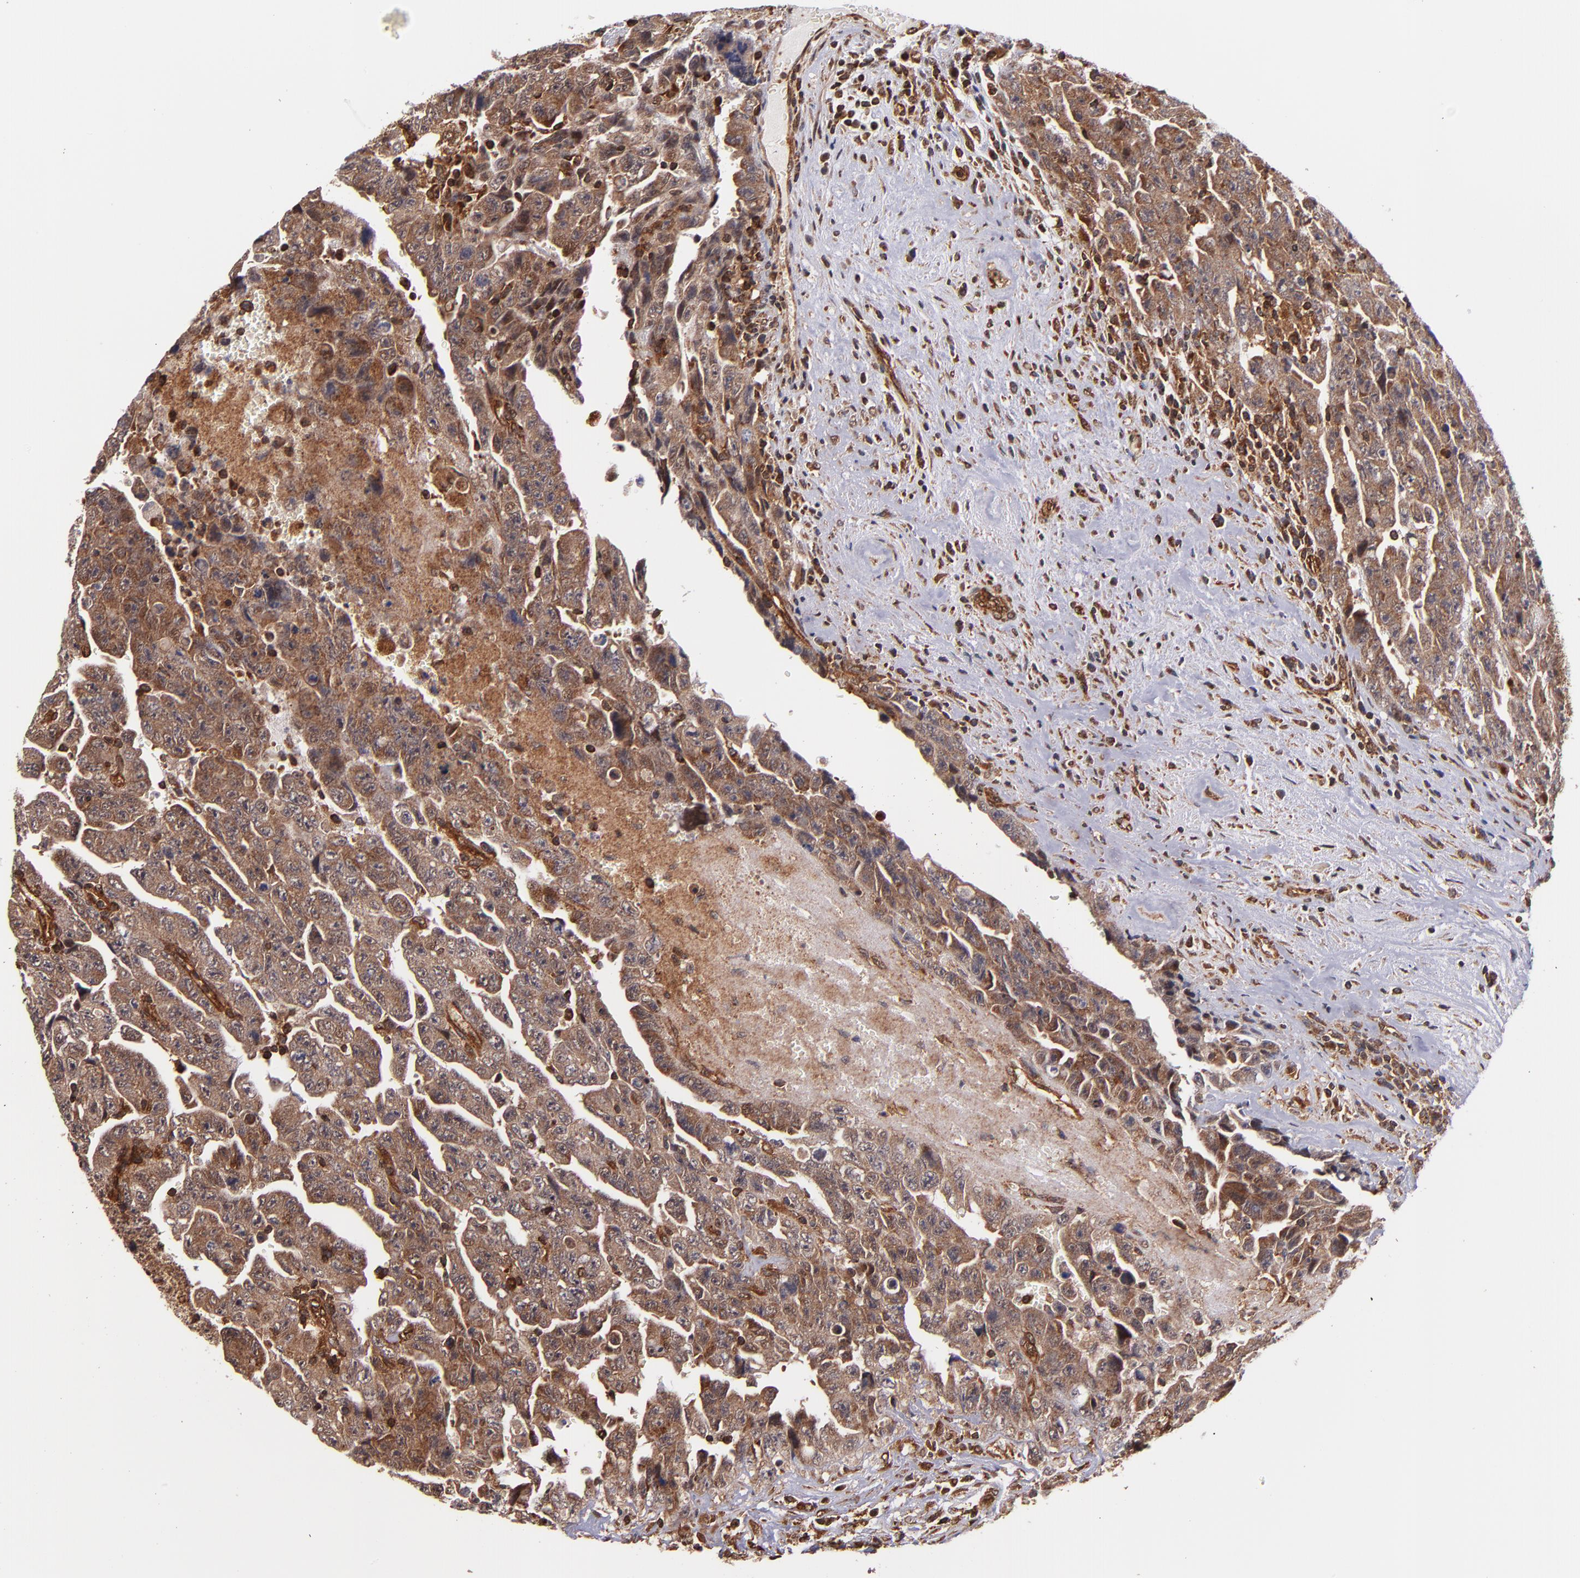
{"staining": {"intensity": "strong", "quantity": ">75%", "location": "cytoplasmic/membranous"}, "tissue": "testis cancer", "cell_type": "Tumor cells", "image_type": "cancer", "snomed": [{"axis": "morphology", "description": "Carcinoma, Embryonal, NOS"}, {"axis": "topography", "description": "Testis"}], "caption": "Strong cytoplasmic/membranous positivity for a protein is identified in about >75% of tumor cells of testis embryonal carcinoma using IHC.", "gene": "STX8", "patient": {"sex": "male", "age": 28}}